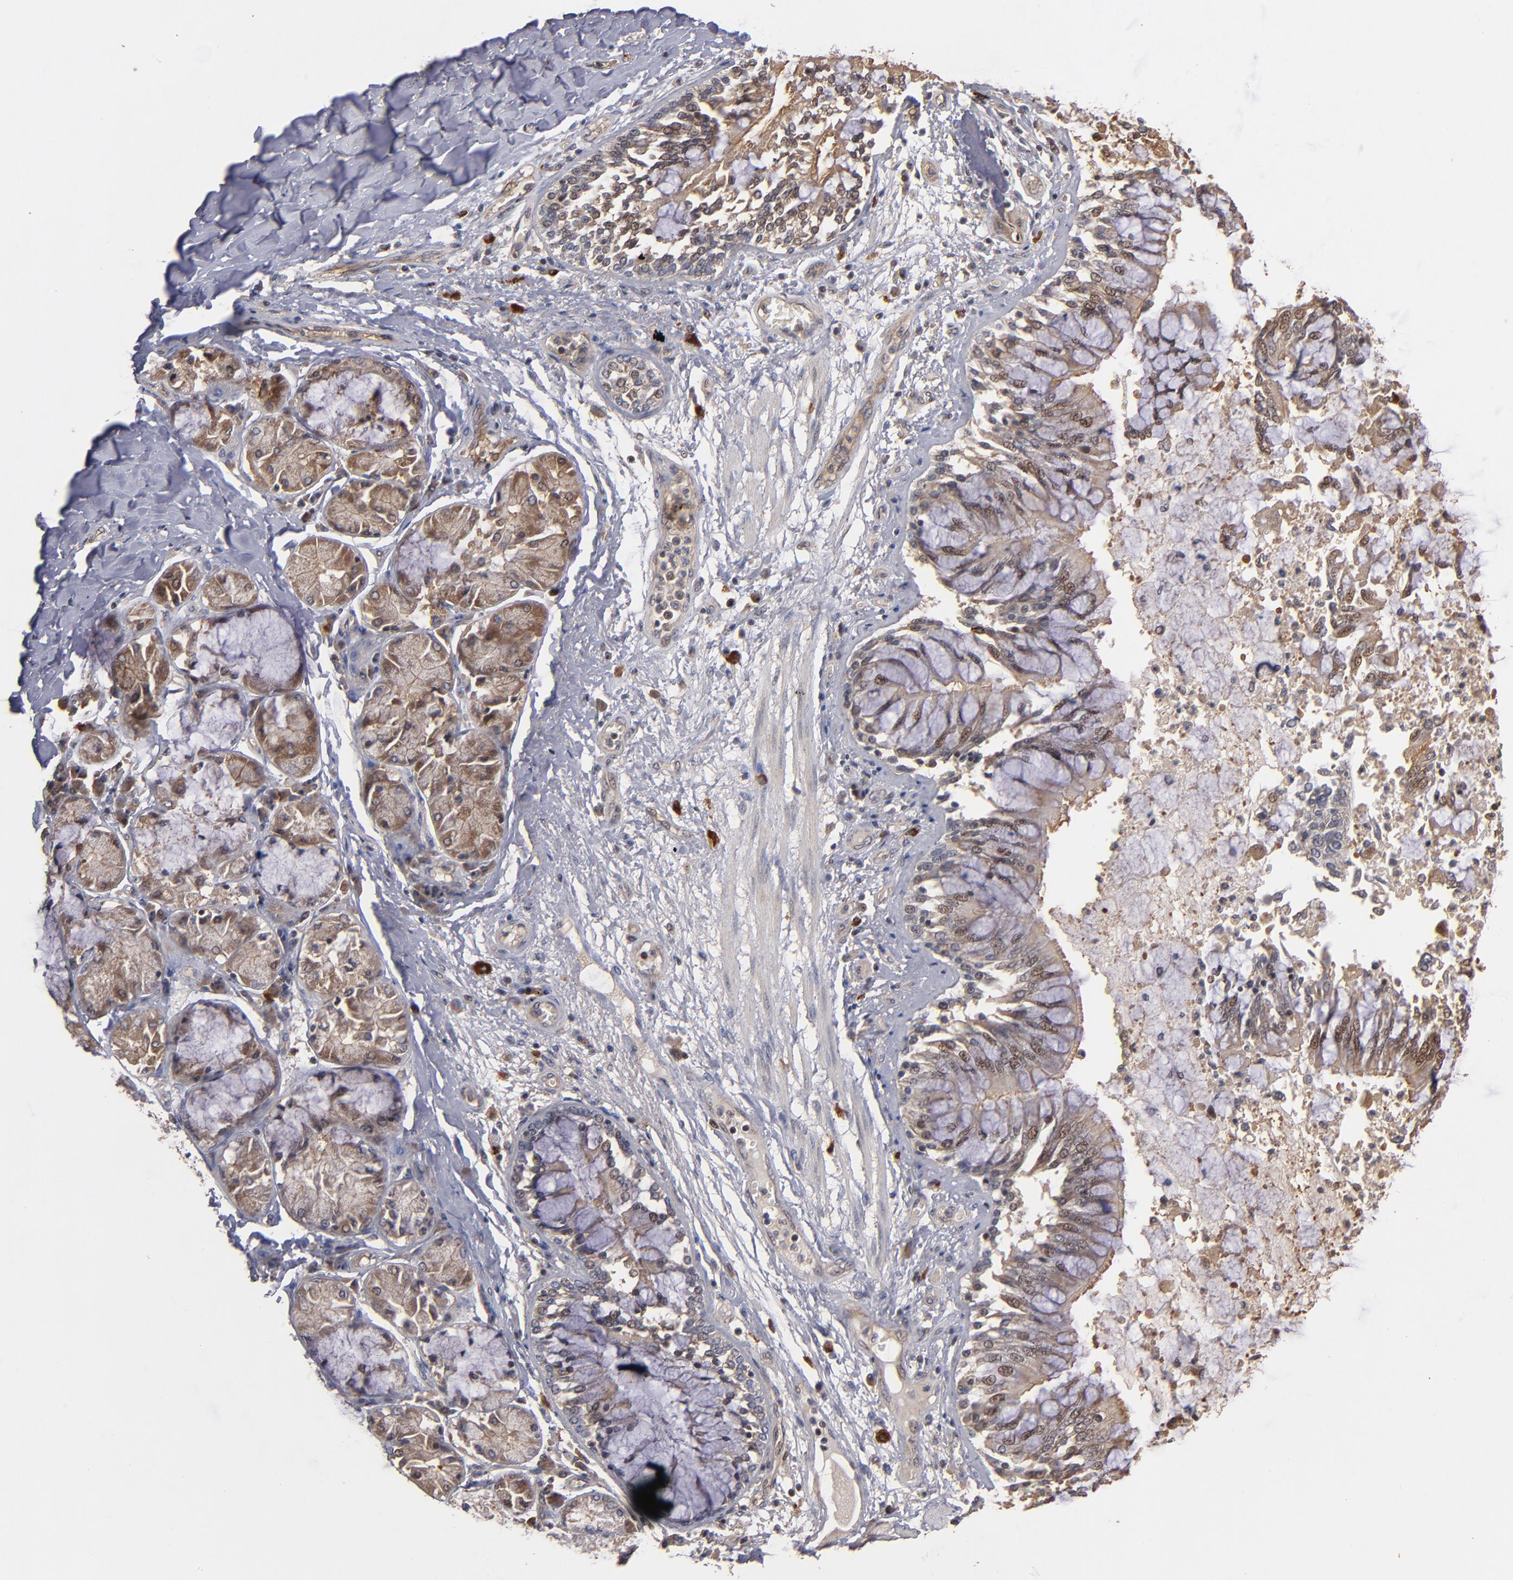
{"staining": {"intensity": "weak", "quantity": ">75%", "location": "cytoplasmic/membranous"}, "tissue": "bronchus", "cell_type": "Respiratory epithelial cells", "image_type": "normal", "snomed": [{"axis": "morphology", "description": "Normal tissue, NOS"}, {"axis": "topography", "description": "Cartilage tissue"}, {"axis": "topography", "description": "Bronchus"}, {"axis": "topography", "description": "Lung"}], "caption": "IHC of benign human bronchus demonstrates low levels of weak cytoplasmic/membranous staining in about >75% of respiratory epithelial cells.", "gene": "BDKRB1", "patient": {"sex": "female", "age": 49}}